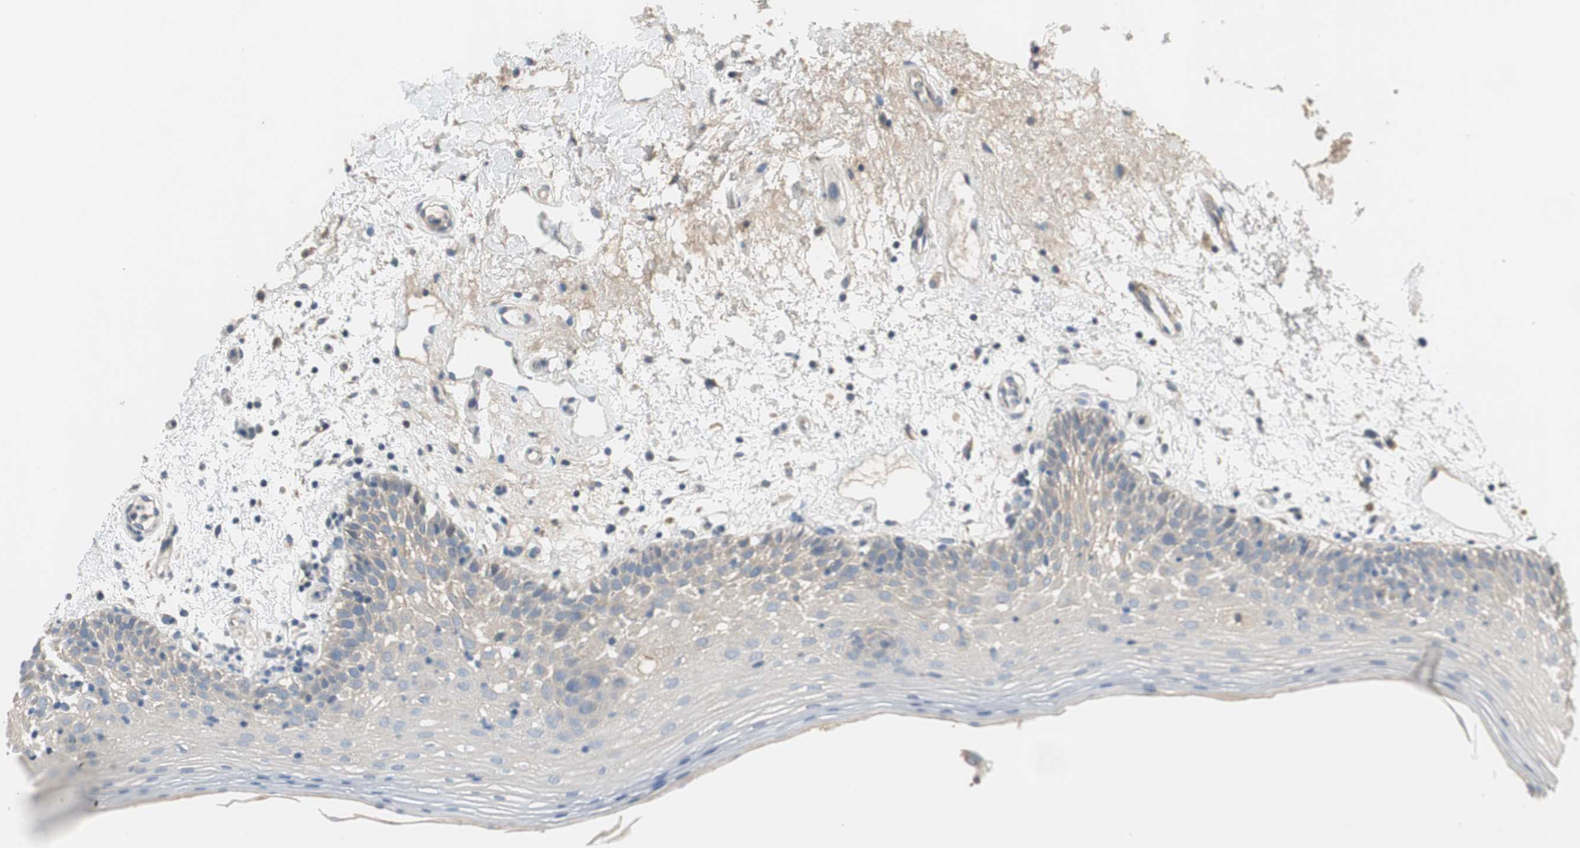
{"staining": {"intensity": "negative", "quantity": "none", "location": "none"}, "tissue": "oral mucosa", "cell_type": "Squamous epithelial cells", "image_type": "normal", "snomed": [{"axis": "morphology", "description": "Normal tissue, NOS"}, {"axis": "morphology", "description": "Squamous cell carcinoma, NOS"}, {"axis": "topography", "description": "Skeletal muscle"}, {"axis": "topography", "description": "Oral tissue"}, {"axis": "topography", "description": "Head-Neck"}], "caption": "Immunohistochemistry of normal oral mucosa exhibits no positivity in squamous epithelial cells.", "gene": "TACR3", "patient": {"sex": "male", "age": 71}}